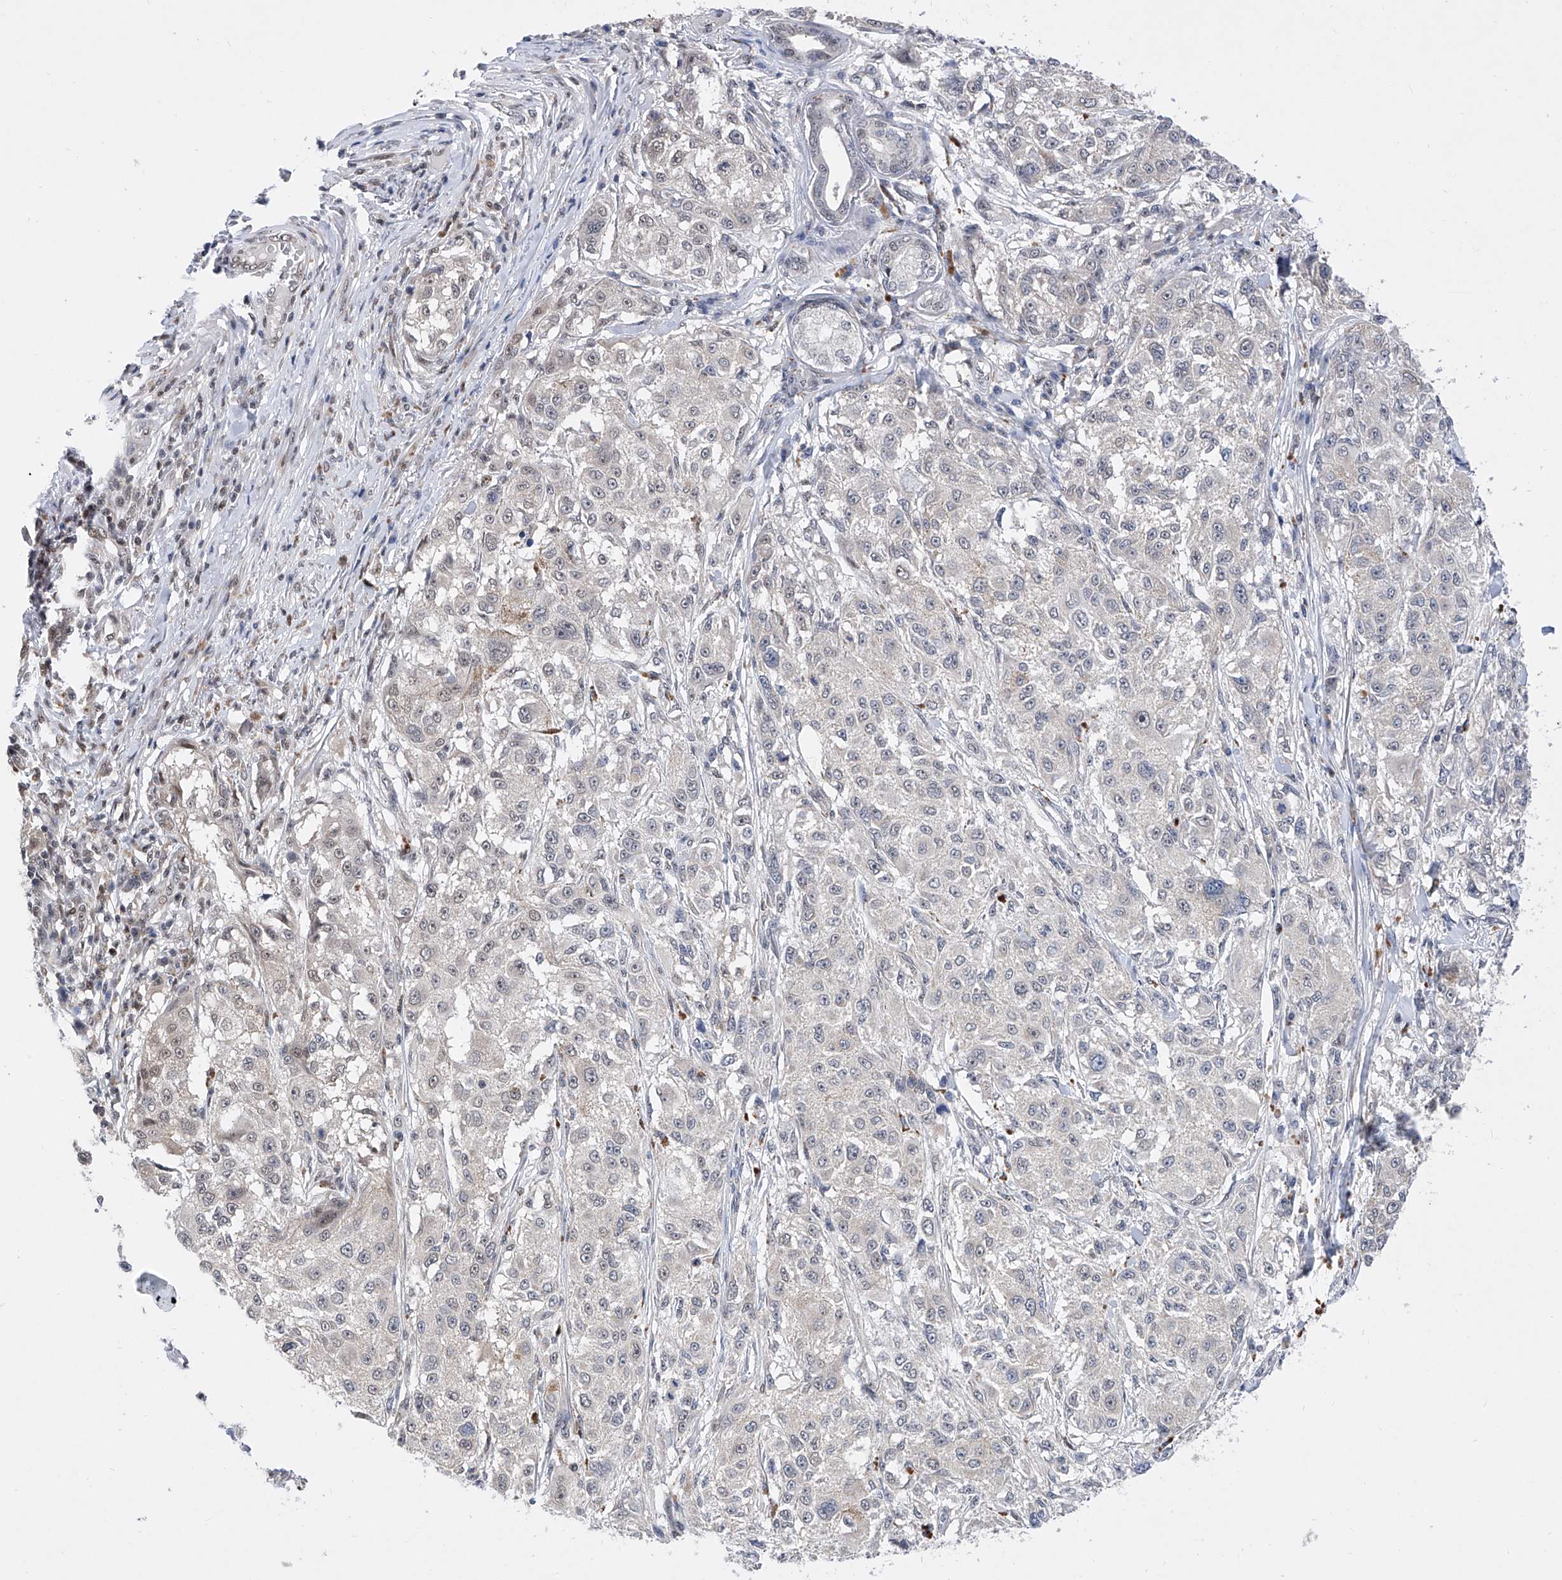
{"staining": {"intensity": "weak", "quantity": "<25%", "location": "nuclear"}, "tissue": "melanoma", "cell_type": "Tumor cells", "image_type": "cancer", "snomed": [{"axis": "morphology", "description": "Necrosis, NOS"}, {"axis": "morphology", "description": "Malignant melanoma, NOS"}, {"axis": "topography", "description": "Skin"}], "caption": "Immunohistochemistry of melanoma shows no expression in tumor cells.", "gene": "RAD54L", "patient": {"sex": "female", "age": 87}}